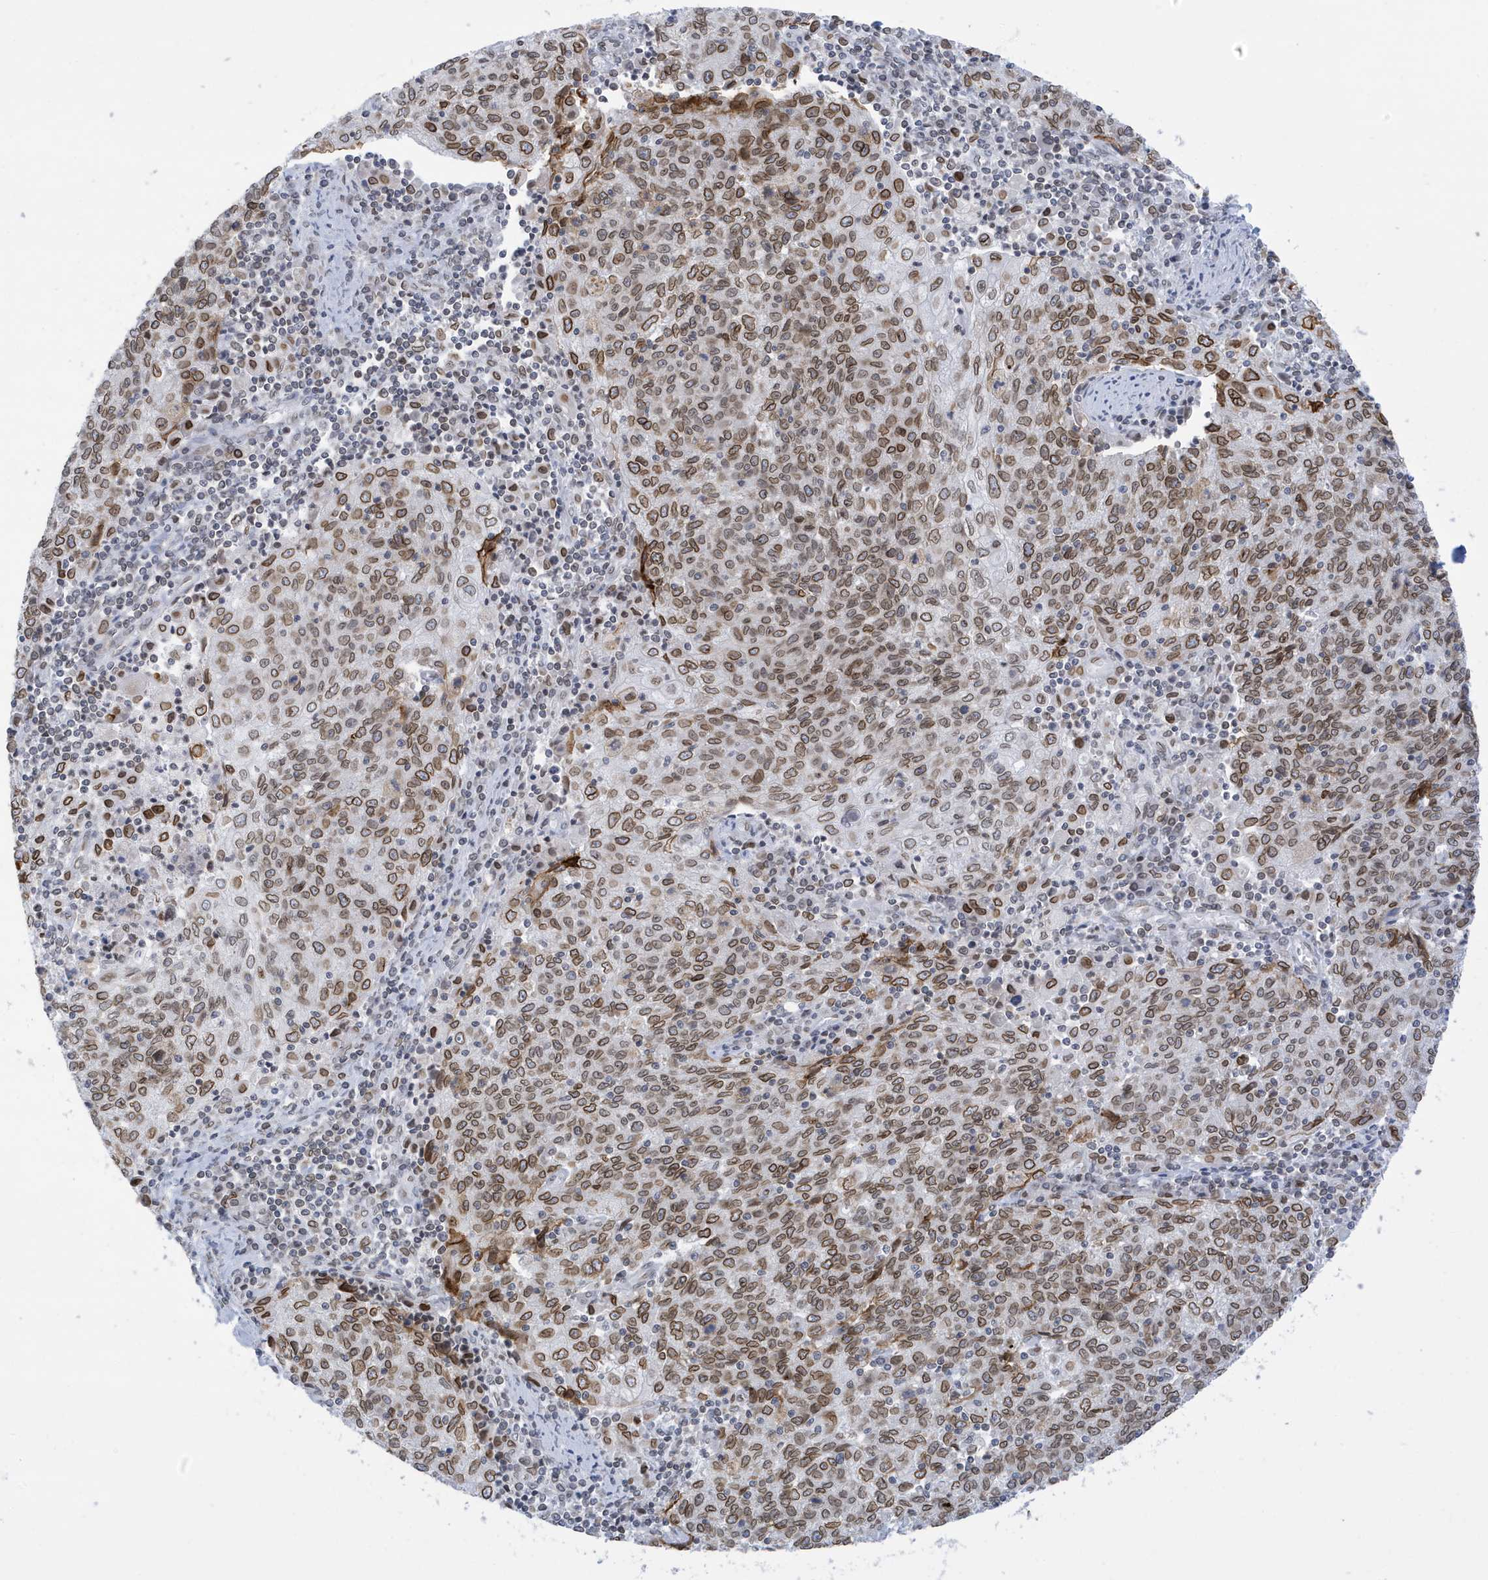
{"staining": {"intensity": "moderate", "quantity": ">75%", "location": "cytoplasmic/membranous,nuclear"}, "tissue": "cervical cancer", "cell_type": "Tumor cells", "image_type": "cancer", "snomed": [{"axis": "morphology", "description": "Squamous cell carcinoma, NOS"}, {"axis": "topography", "description": "Cervix"}], "caption": "Squamous cell carcinoma (cervical) stained for a protein (brown) shows moderate cytoplasmic/membranous and nuclear positive staining in about >75% of tumor cells.", "gene": "PCYT1A", "patient": {"sex": "female", "age": 48}}